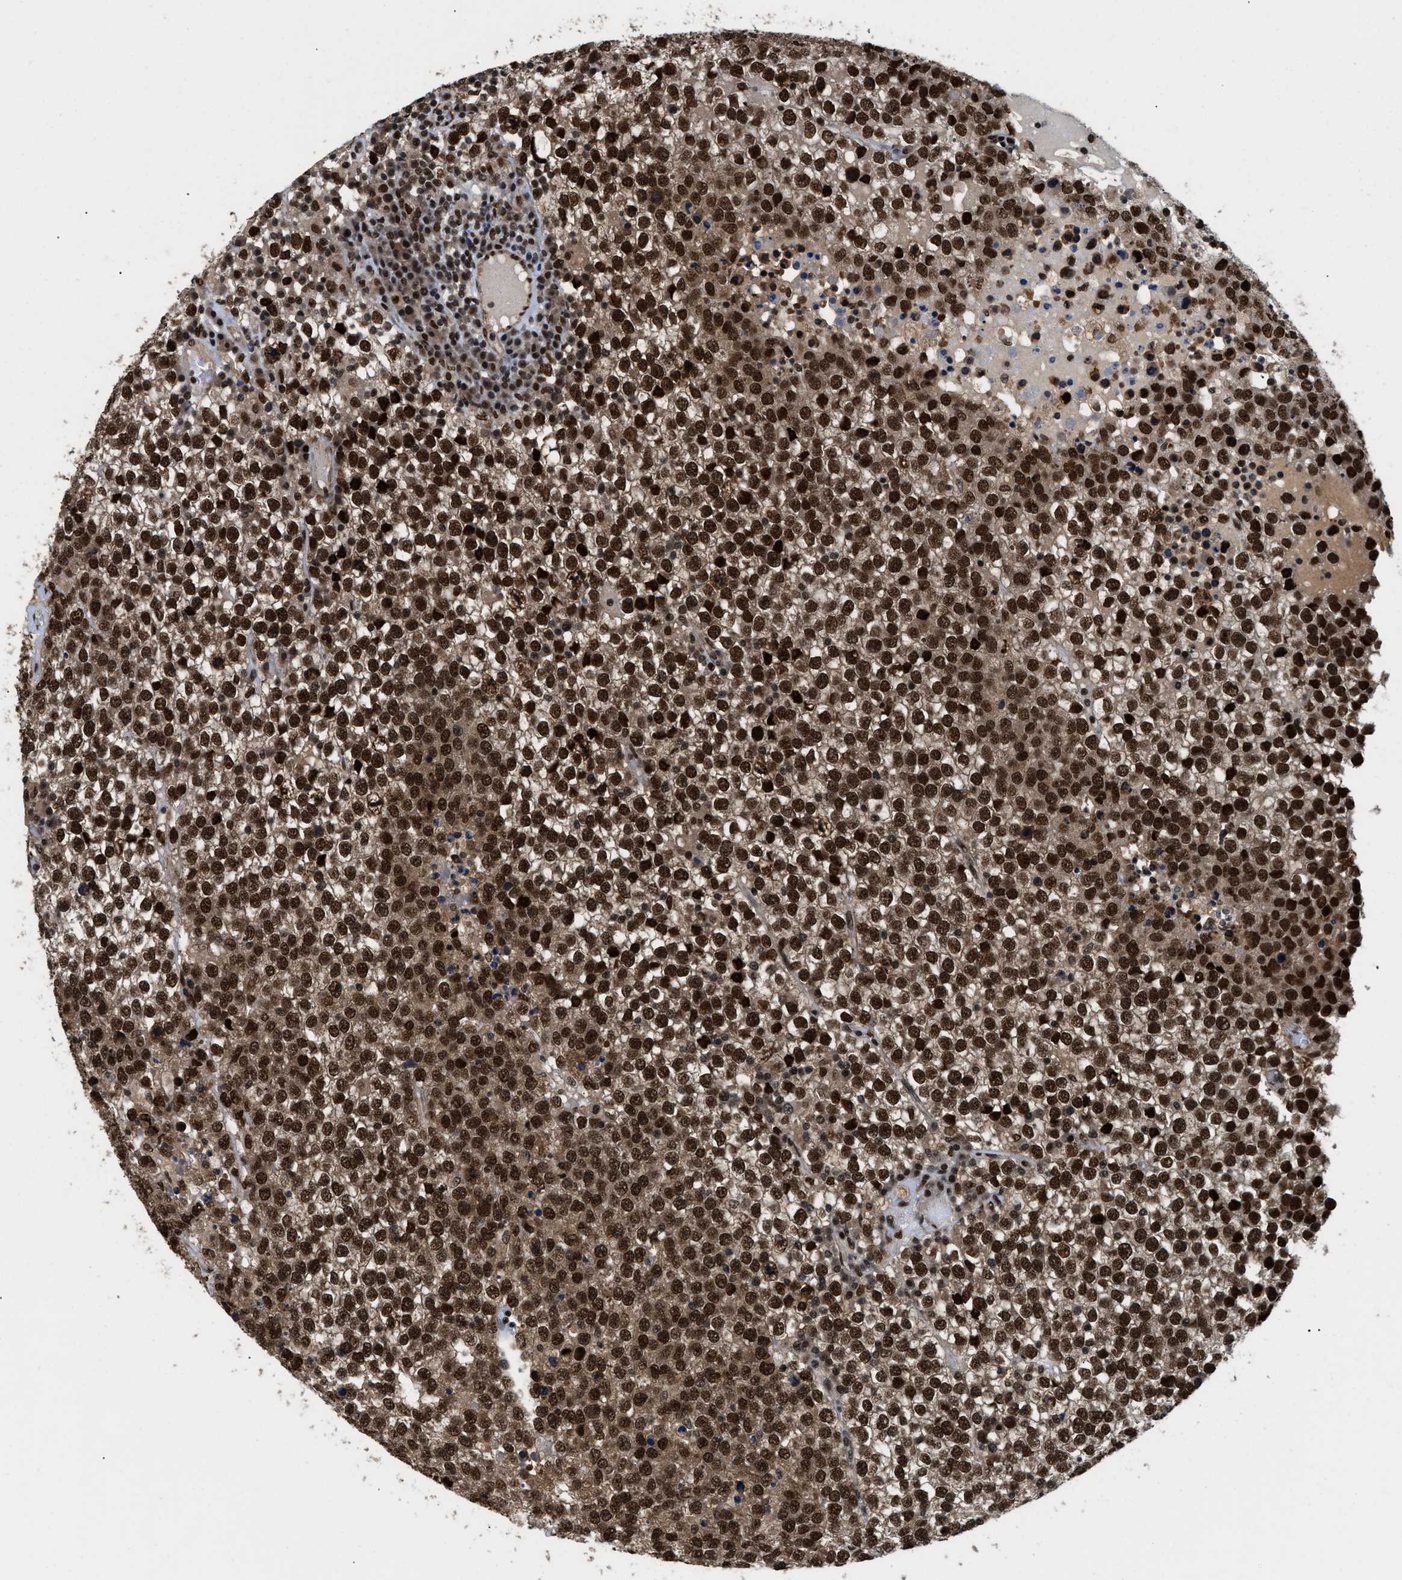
{"staining": {"intensity": "strong", "quantity": ">75%", "location": "cytoplasmic/membranous,nuclear"}, "tissue": "testis cancer", "cell_type": "Tumor cells", "image_type": "cancer", "snomed": [{"axis": "morphology", "description": "Seminoma, NOS"}, {"axis": "topography", "description": "Testis"}], "caption": "The photomicrograph demonstrates immunohistochemical staining of testis seminoma. There is strong cytoplasmic/membranous and nuclear expression is identified in about >75% of tumor cells.", "gene": "SAFB", "patient": {"sex": "male", "age": 65}}